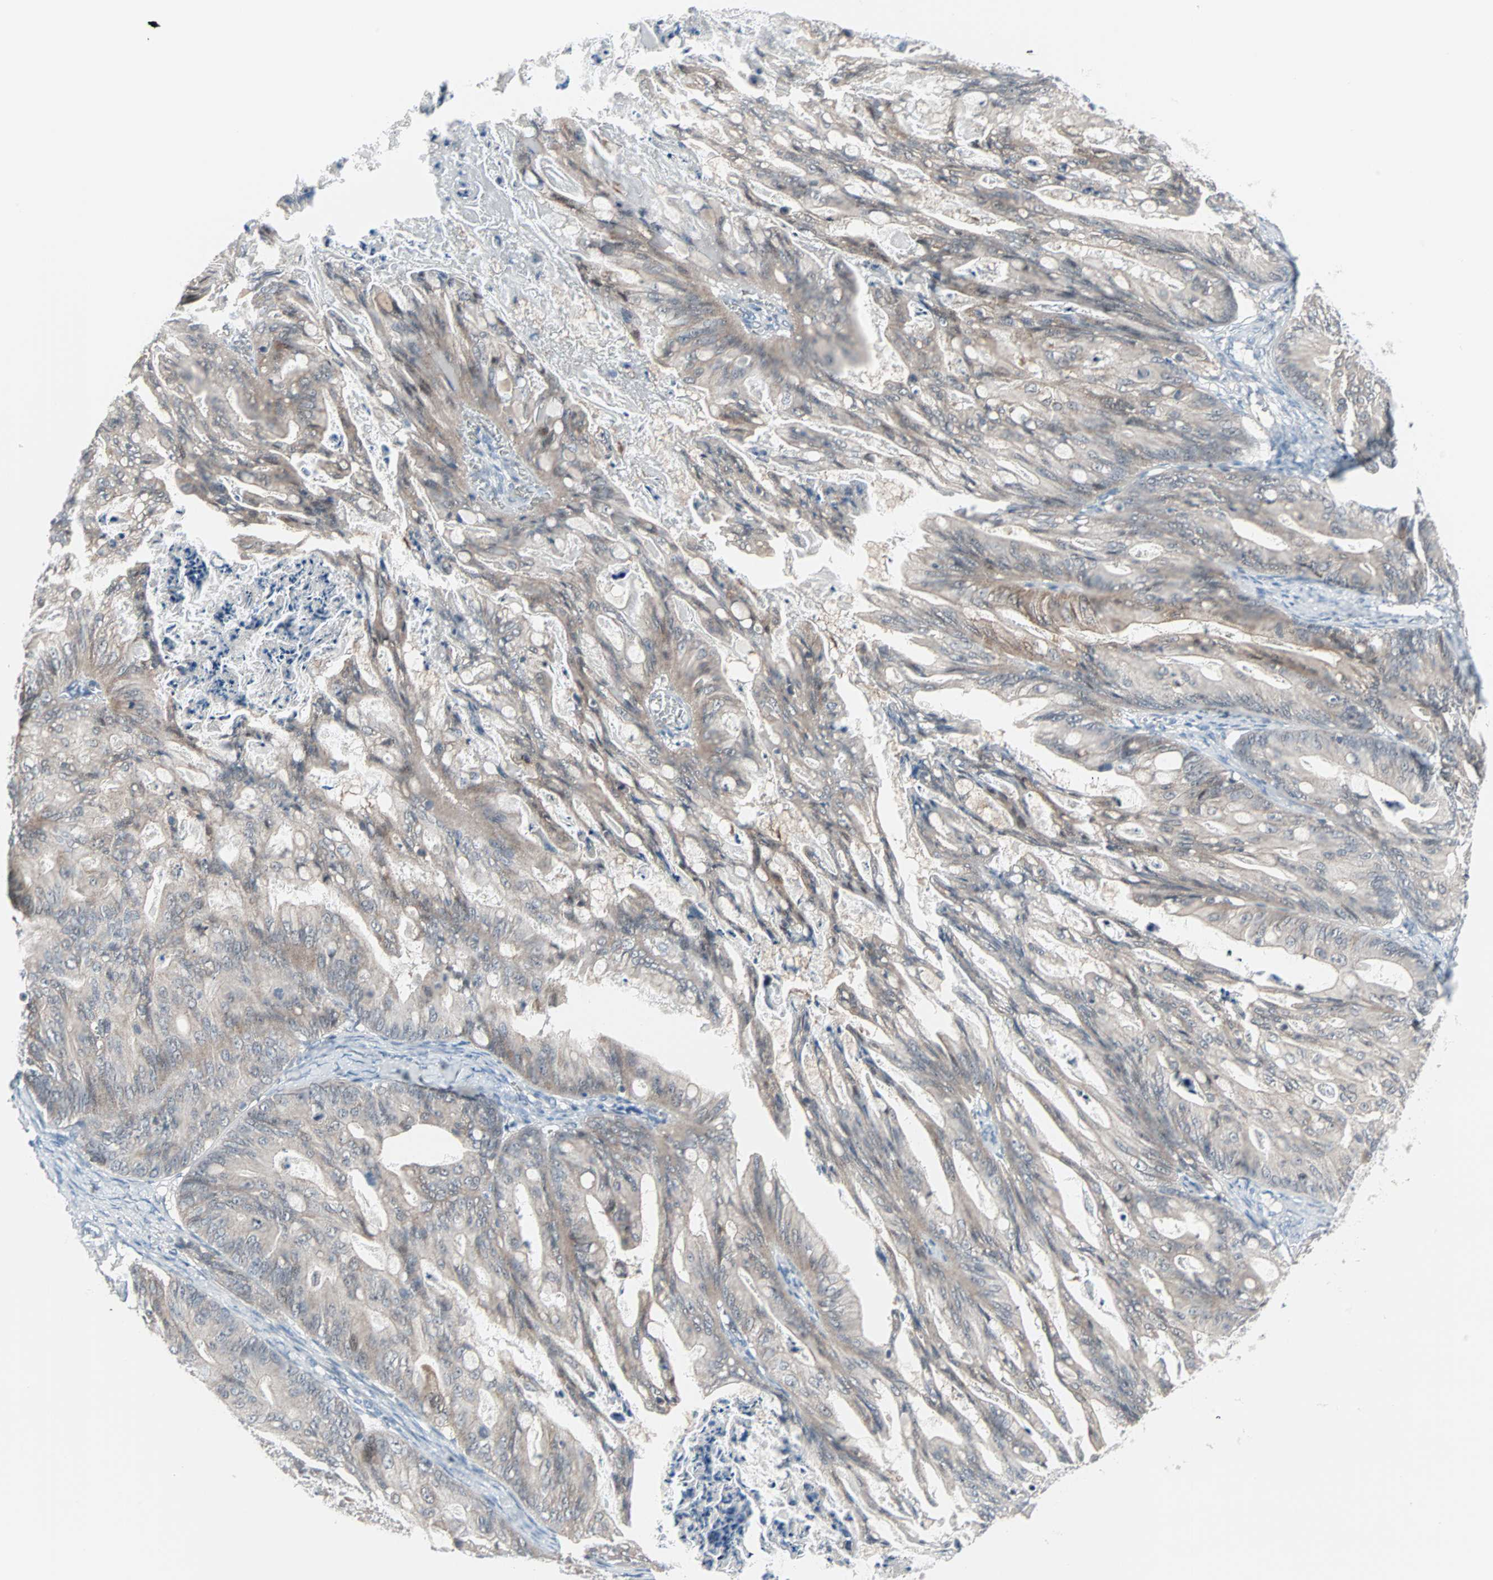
{"staining": {"intensity": "weak", "quantity": "25%-75%", "location": "cytoplasmic/membranous"}, "tissue": "ovarian cancer", "cell_type": "Tumor cells", "image_type": "cancer", "snomed": [{"axis": "morphology", "description": "Cystadenocarcinoma, mucinous, NOS"}, {"axis": "topography", "description": "Ovary"}], "caption": "Human ovarian mucinous cystadenocarcinoma stained with a brown dye demonstrates weak cytoplasmic/membranous positive positivity in about 25%-75% of tumor cells.", "gene": "CASP3", "patient": {"sex": "female", "age": 37}}